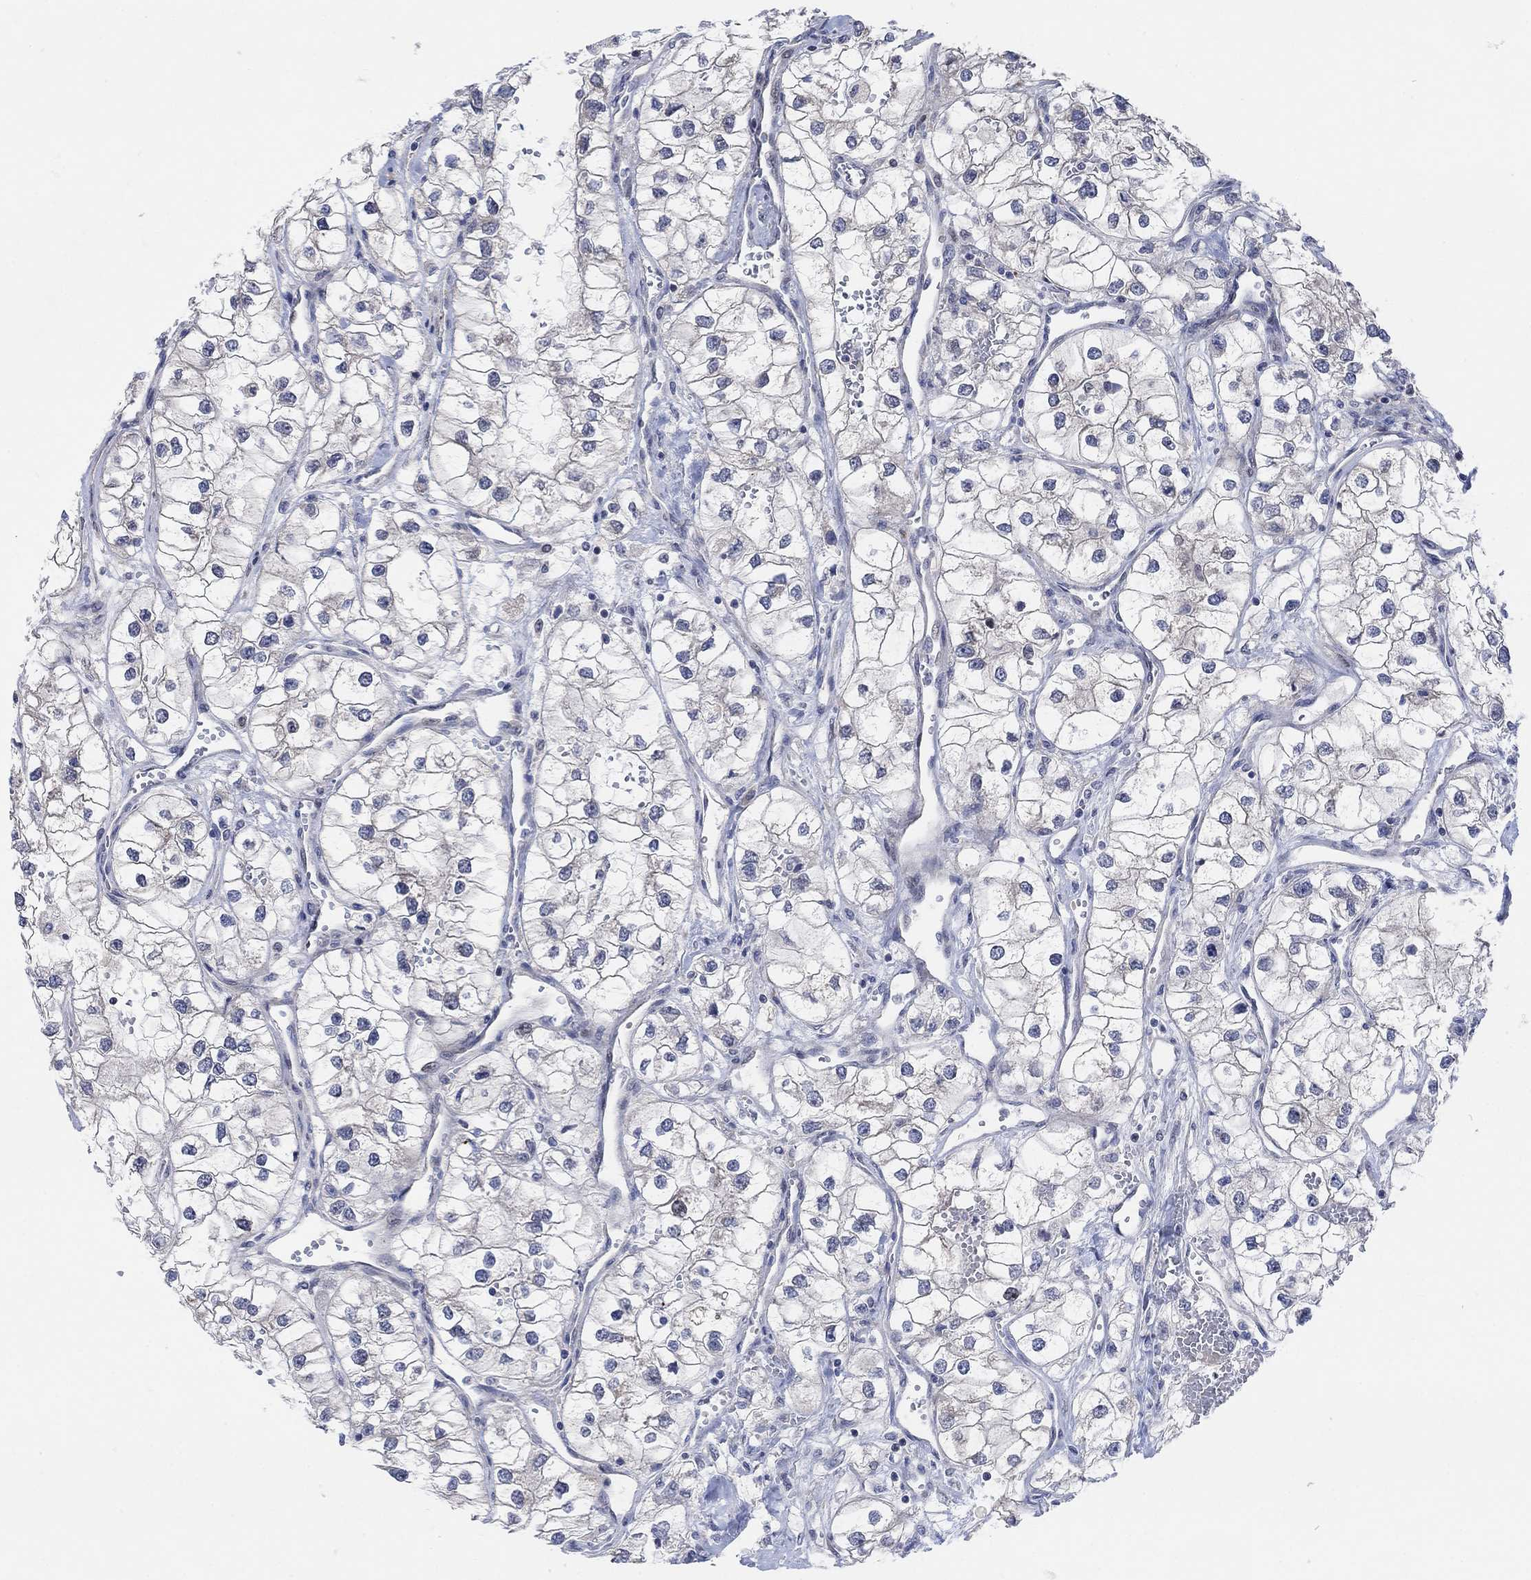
{"staining": {"intensity": "negative", "quantity": "none", "location": "none"}, "tissue": "renal cancer", "cell_type": "Tumor cells", "image_type": "cancer", "snomed": [{"axis": "morphology", "description": "Adenocarcinoma, NOS"}, {"axis": "topography", "description": "Kidney"}], "caption": "Renal cancer (adenocarcinoma) stained for a protein using immunohistochemistry (IHC) reveals no positivity tumor cells.", "gene": "CNTF", "patient": {"sex": "male", "age": 59}}